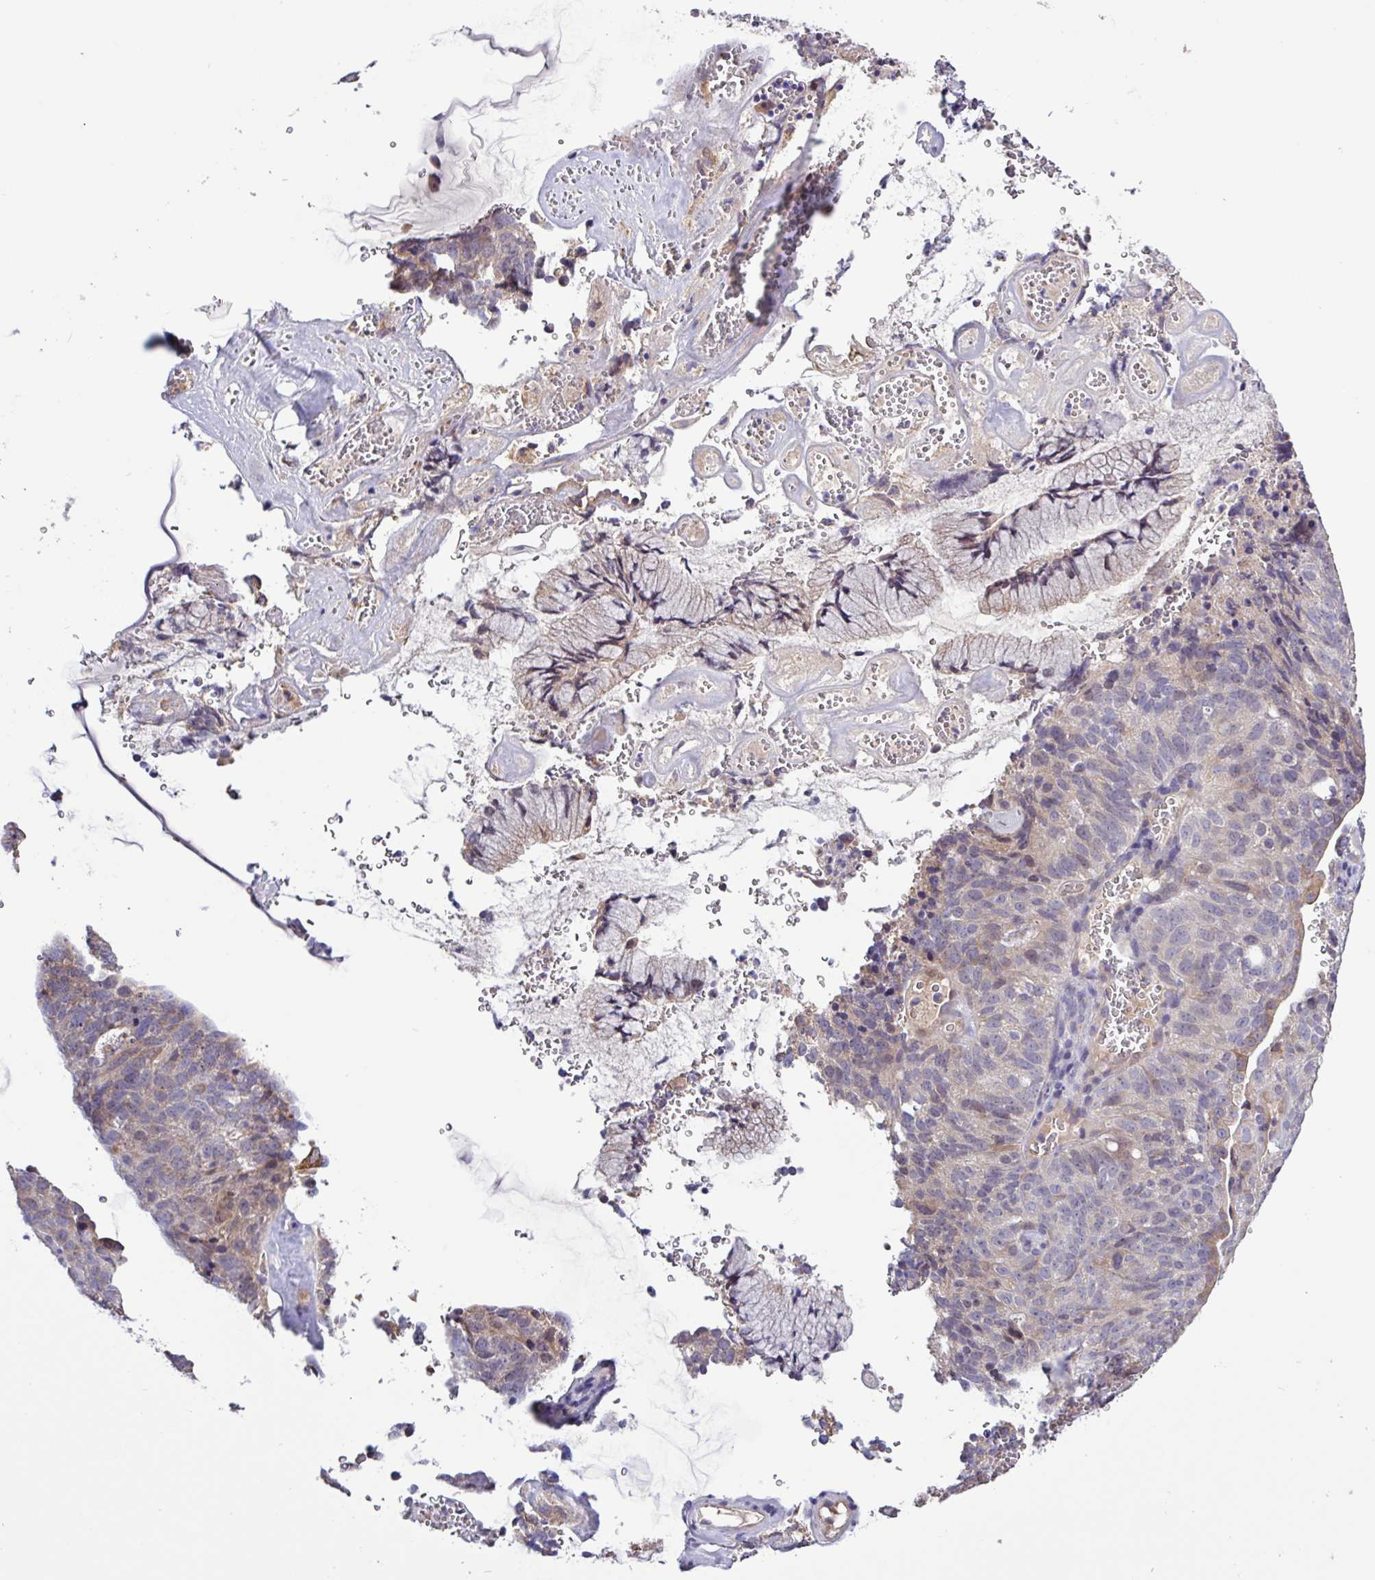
{"staining": {"intensity": "negative", "quantity": "none", "location": "none"}, "tissue": "cervical cancer", "cell_type": "Tumor cells", "image_type": "cancer", "snomed": [{"axis": "morphology", "description": "Adenocarcinoma, NOS"}, {"axis": "topography", "description": "Cervix"}], "caption": "Immunohistochemical staining of cervical cancer (adenocarcinoma) displays no significant expression in tumor cells.", "gene": "SFTPB", "patient": {"sex": "female", "age": 38}}